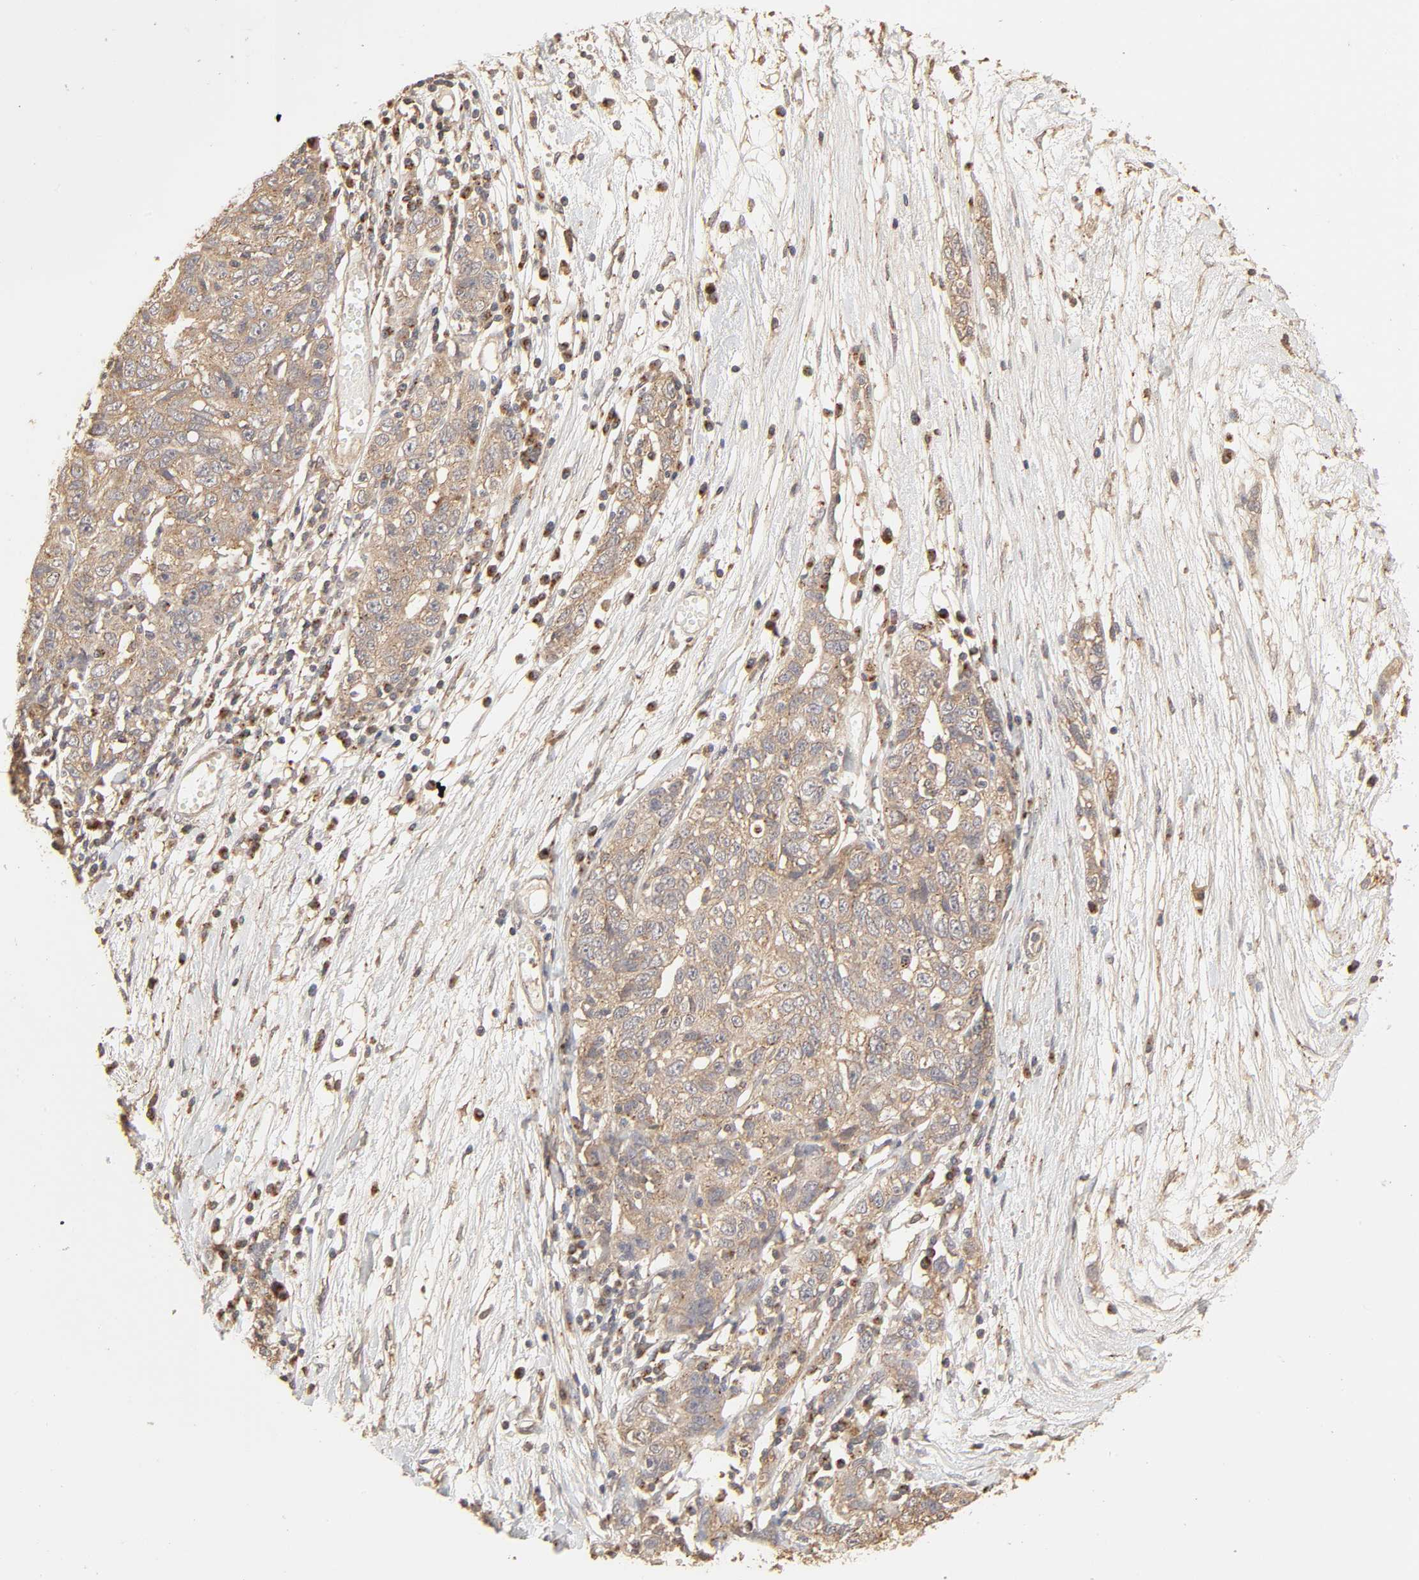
{"staining": {"intensity": "moderate", "quantity": ">75%", "location": "cytoplasmic/membranous"}, "tissue": "ovarian cancer", "cell_type": "Tumor cells", "image_type": "cancer", "snomed": [{"axis": "morphology", "description": "Cystadenocarcinoma, serous, NOS"}, {"axis": "topography", "description": "Ovary"}], "caption": "The micrograph exhibits a brown stain indicating the presence of a protein in the cytoplasmic/membranous of tumor cells in ovarian cancer.", "gene": "EPS8", "patient": {"sex": "female", "age": 71}}